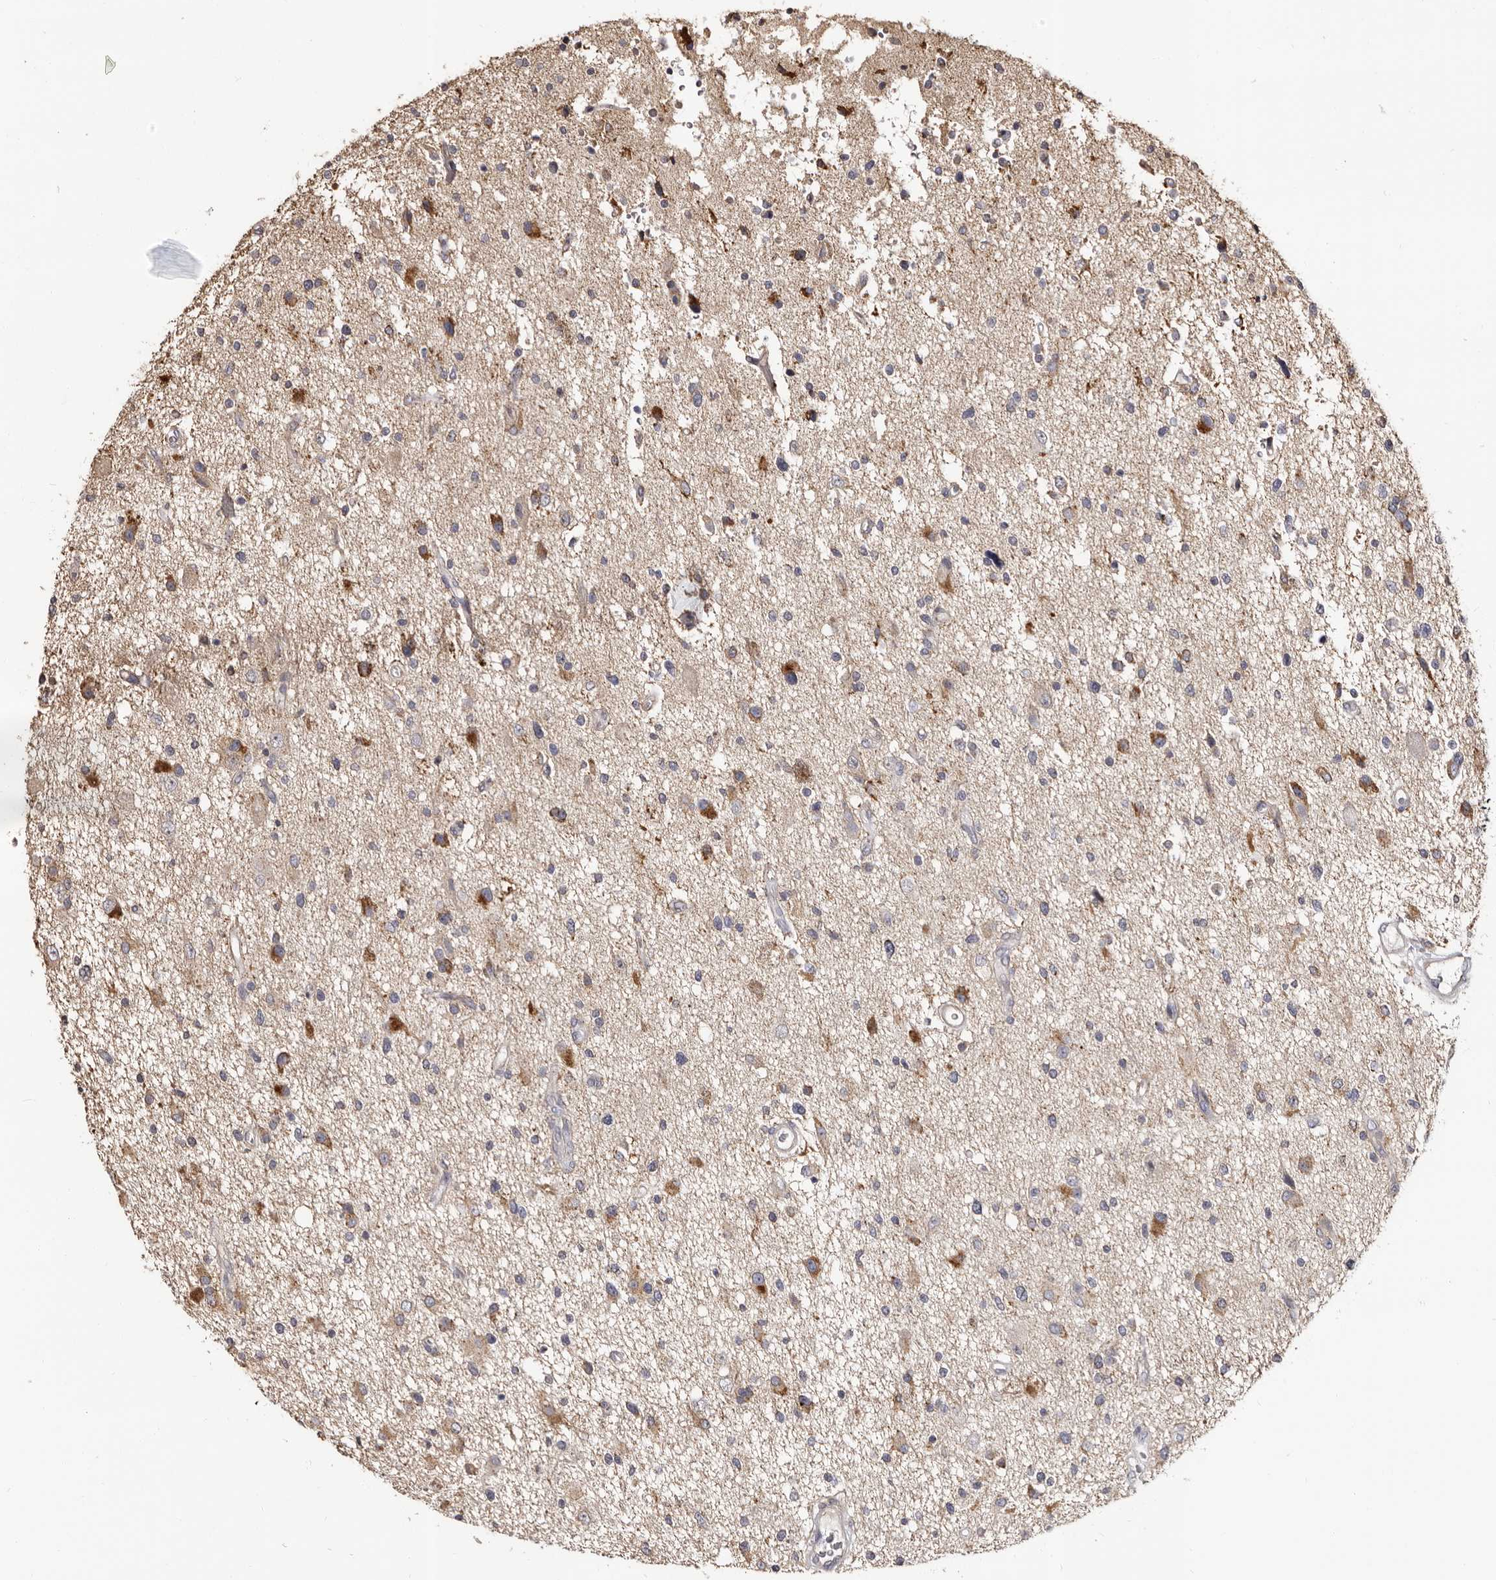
{"staining": {"intensity": "moderate", "quantity": "<25%", "location": "cytoplasmic/membranous"}, "tissue": "glioma", "cell_type": "Tumor cells", "image_type": "cancer", "snomed": [{"axis": "morphology", "description": "Glioma, malignant, High grade"}, {"axis": "topography", "description": "Brain"}], "caption": "Immunohistochemical staining of human malignant glioma (high-grade) demonstrates moderate cytoplasmic/membranous protein staining in approximately <25% of tumor cells.", "gene": "PTAFR", "patient": {"sex": "male", "age": 33}}